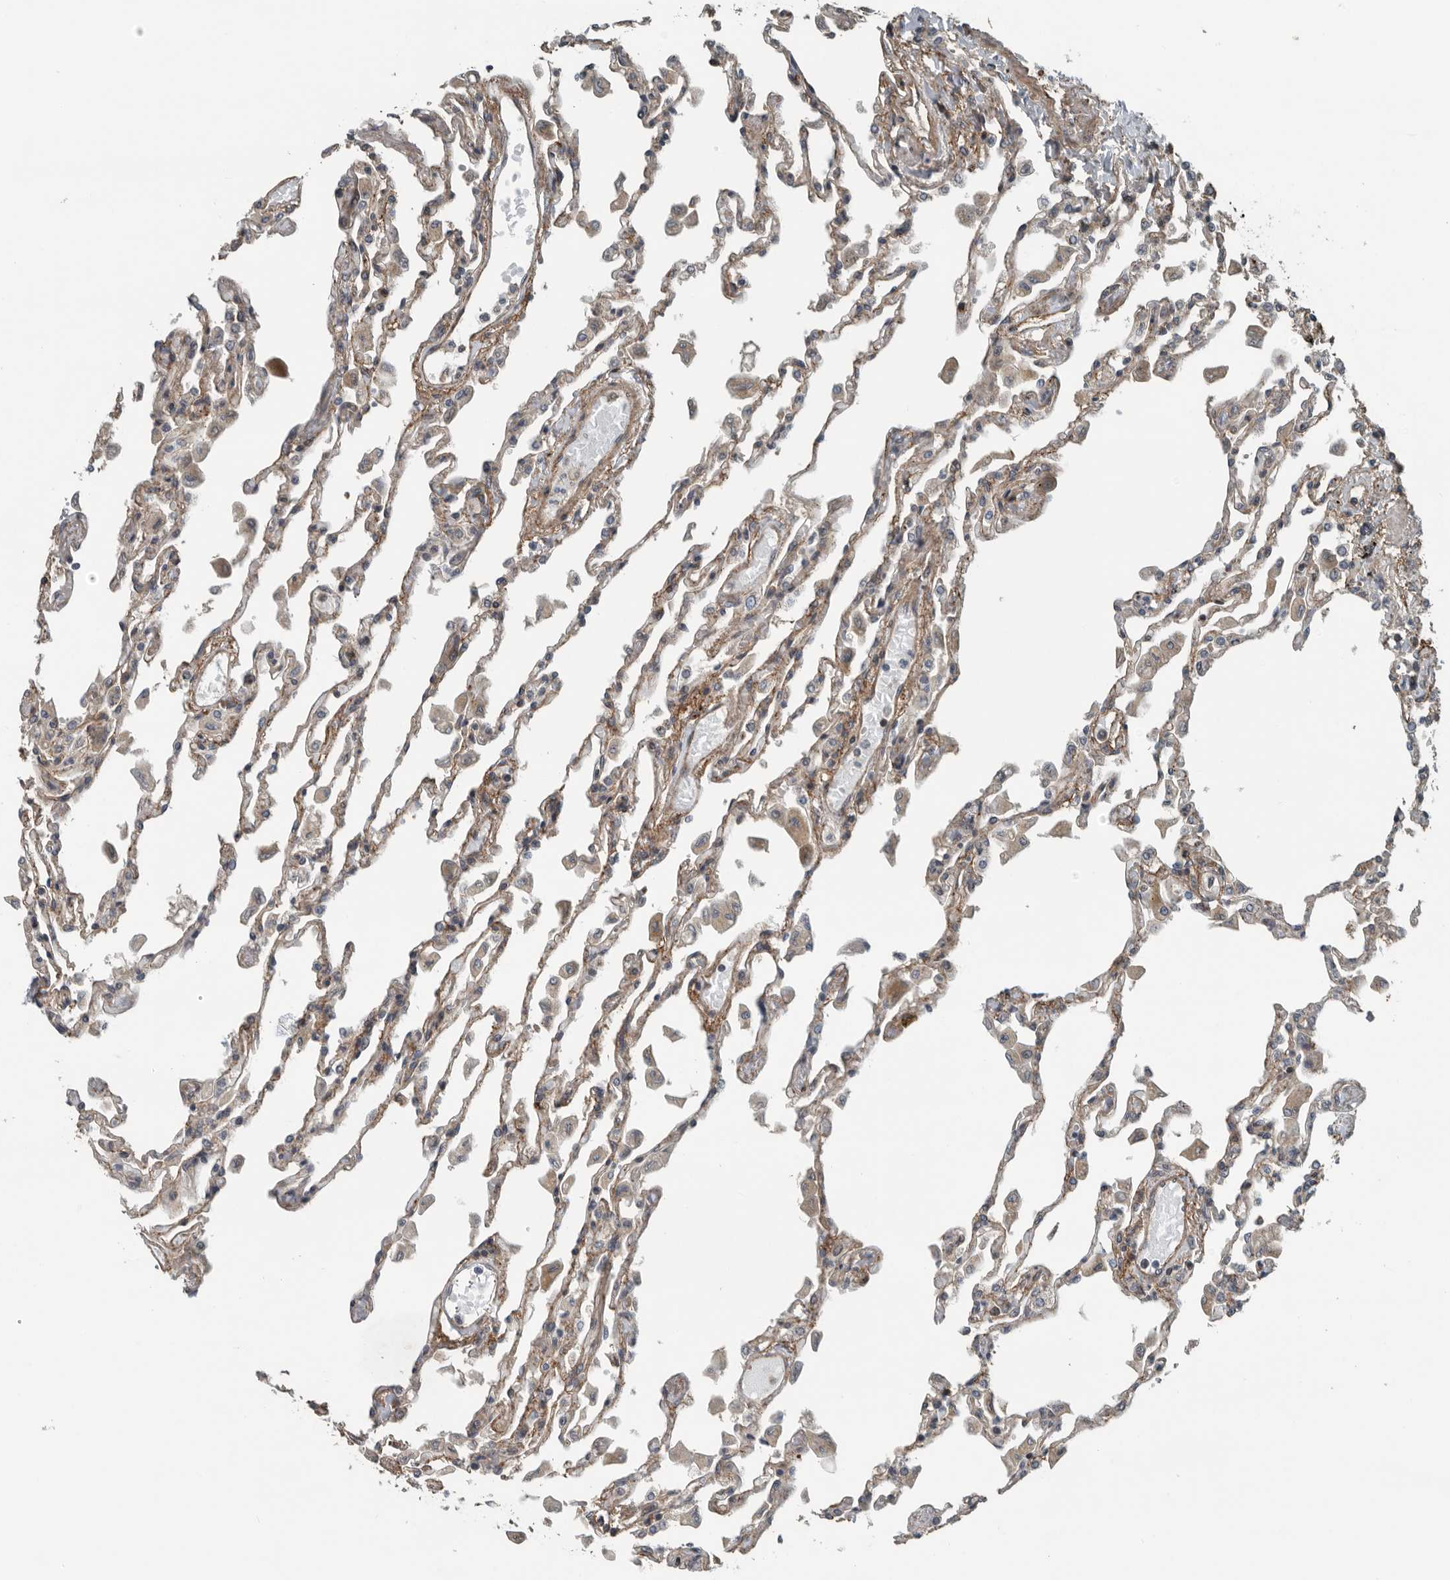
{"staining": {"intensity": "weak", "quantity": "<25%", "location": "cytoplasmic/membranous"}, "tissue": "lung", "cell_type": "Alveolar cells", "image_type": "normal", "snomed": [{"axis": "morphology", "description": "Normal tissue, NOS"}, {"axis": "topography", "description": "Bronchus"}, {"axis": "topography", "description": "Lung"}], "caption": "This is a histopathology image of IHC staining of unremarkable lung, which shows no expression in alveolar cells. The staining was performed using DAB to visualize the protein expression in brown, while the nuclei were stained in blue with hematoxylin (Magnification: 20x).", "gene": "AMFR", "patient": {"sex": "female", "age": 49}}